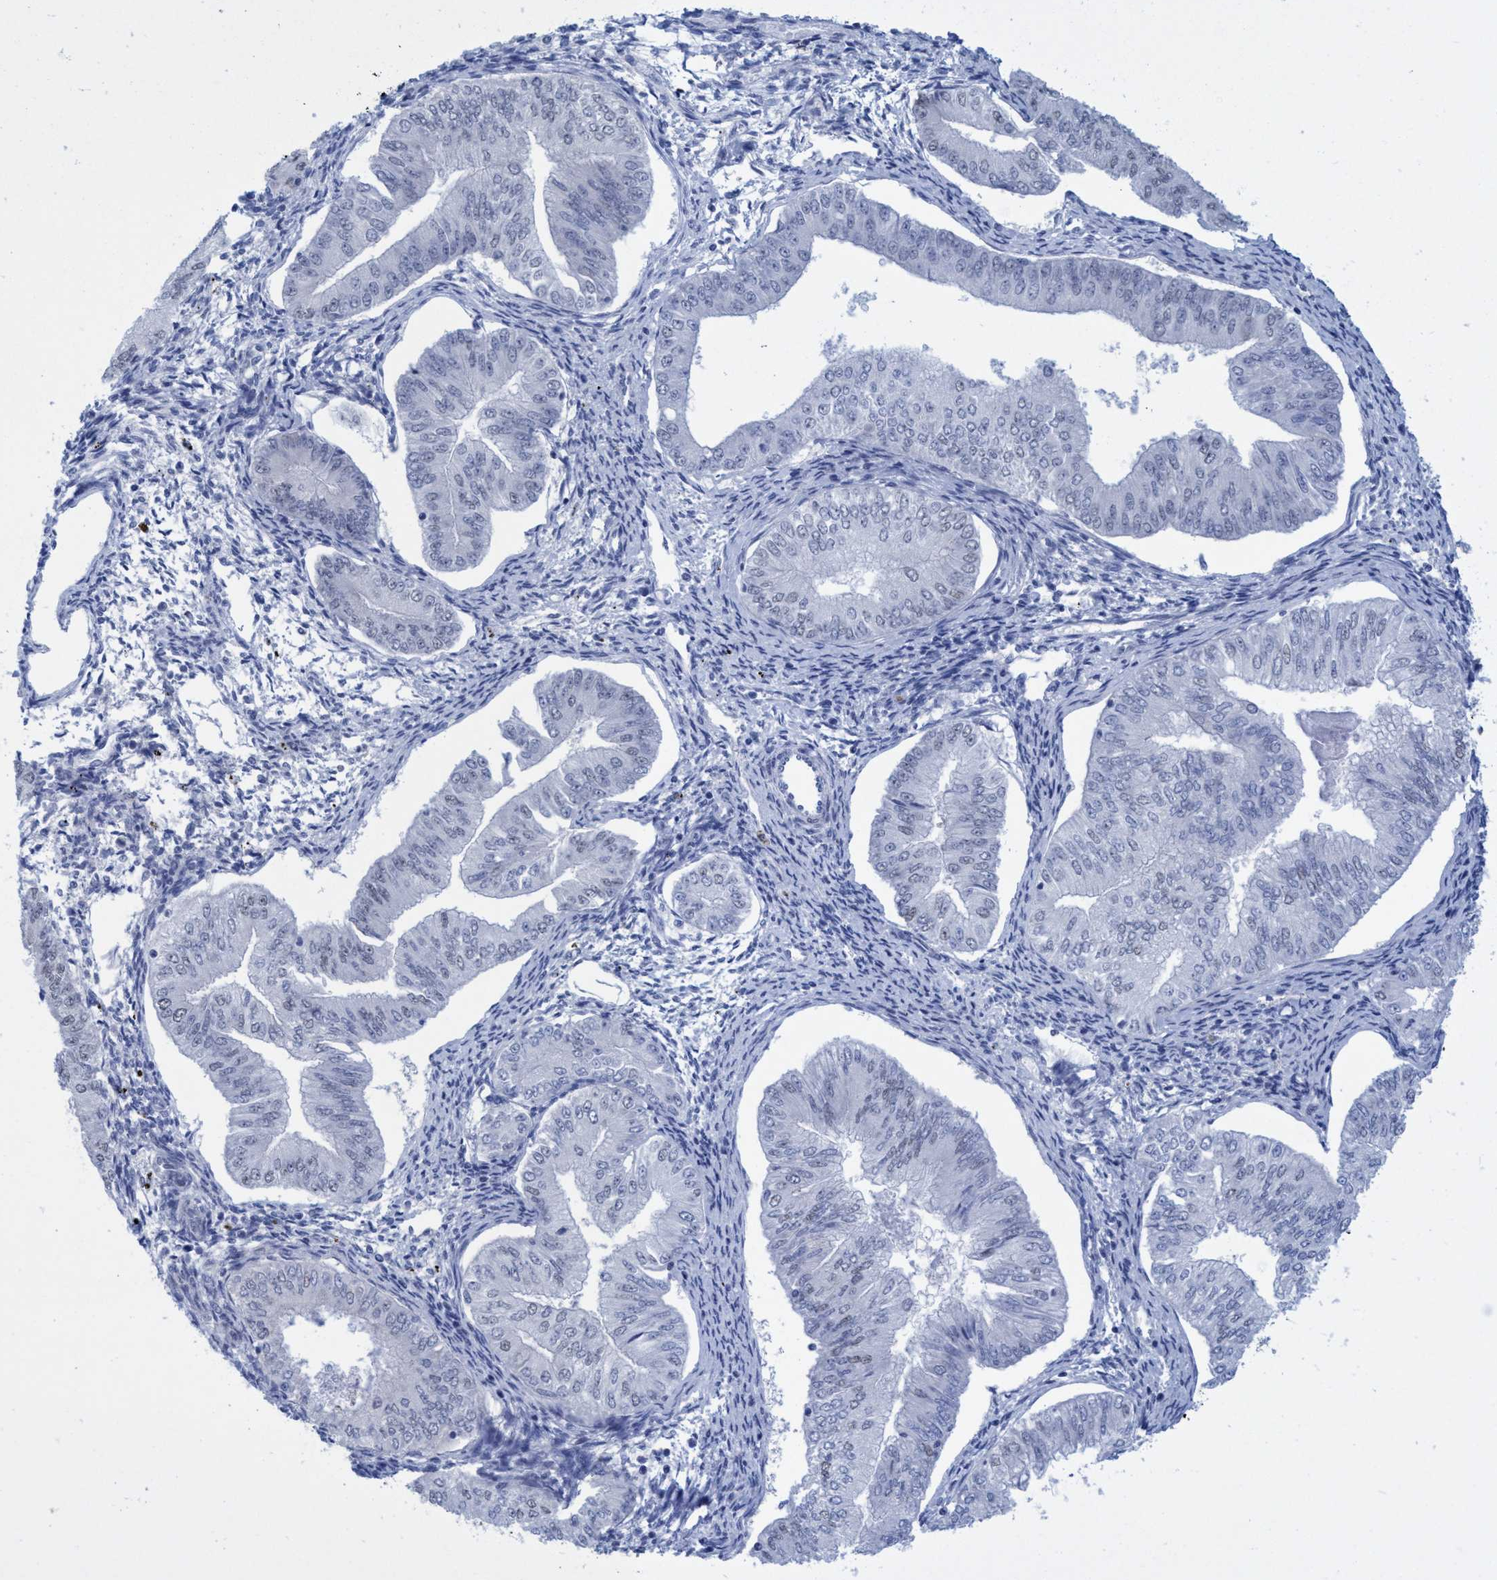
{"staining": {"intensity": "negative", "quantity": "none", "location": "none"}, "tissue": "endometrial cancer", "cell_type": "Tumor cells", "image_type": "cancer", "snomed": [{"axis": "morphology", "description": "Normal tissue, NOS"}, {"axis": "morphology", "description": "Adenocarcinoma, NOS"}, {"axis": "topography", "description": "Endometrium"}], "caption": "Tumor cells are negative for protein expression in human endometrial adenocarcinoma.", "gene": "R3HCC1", "patient": {"sex": "female", "age": 53}}